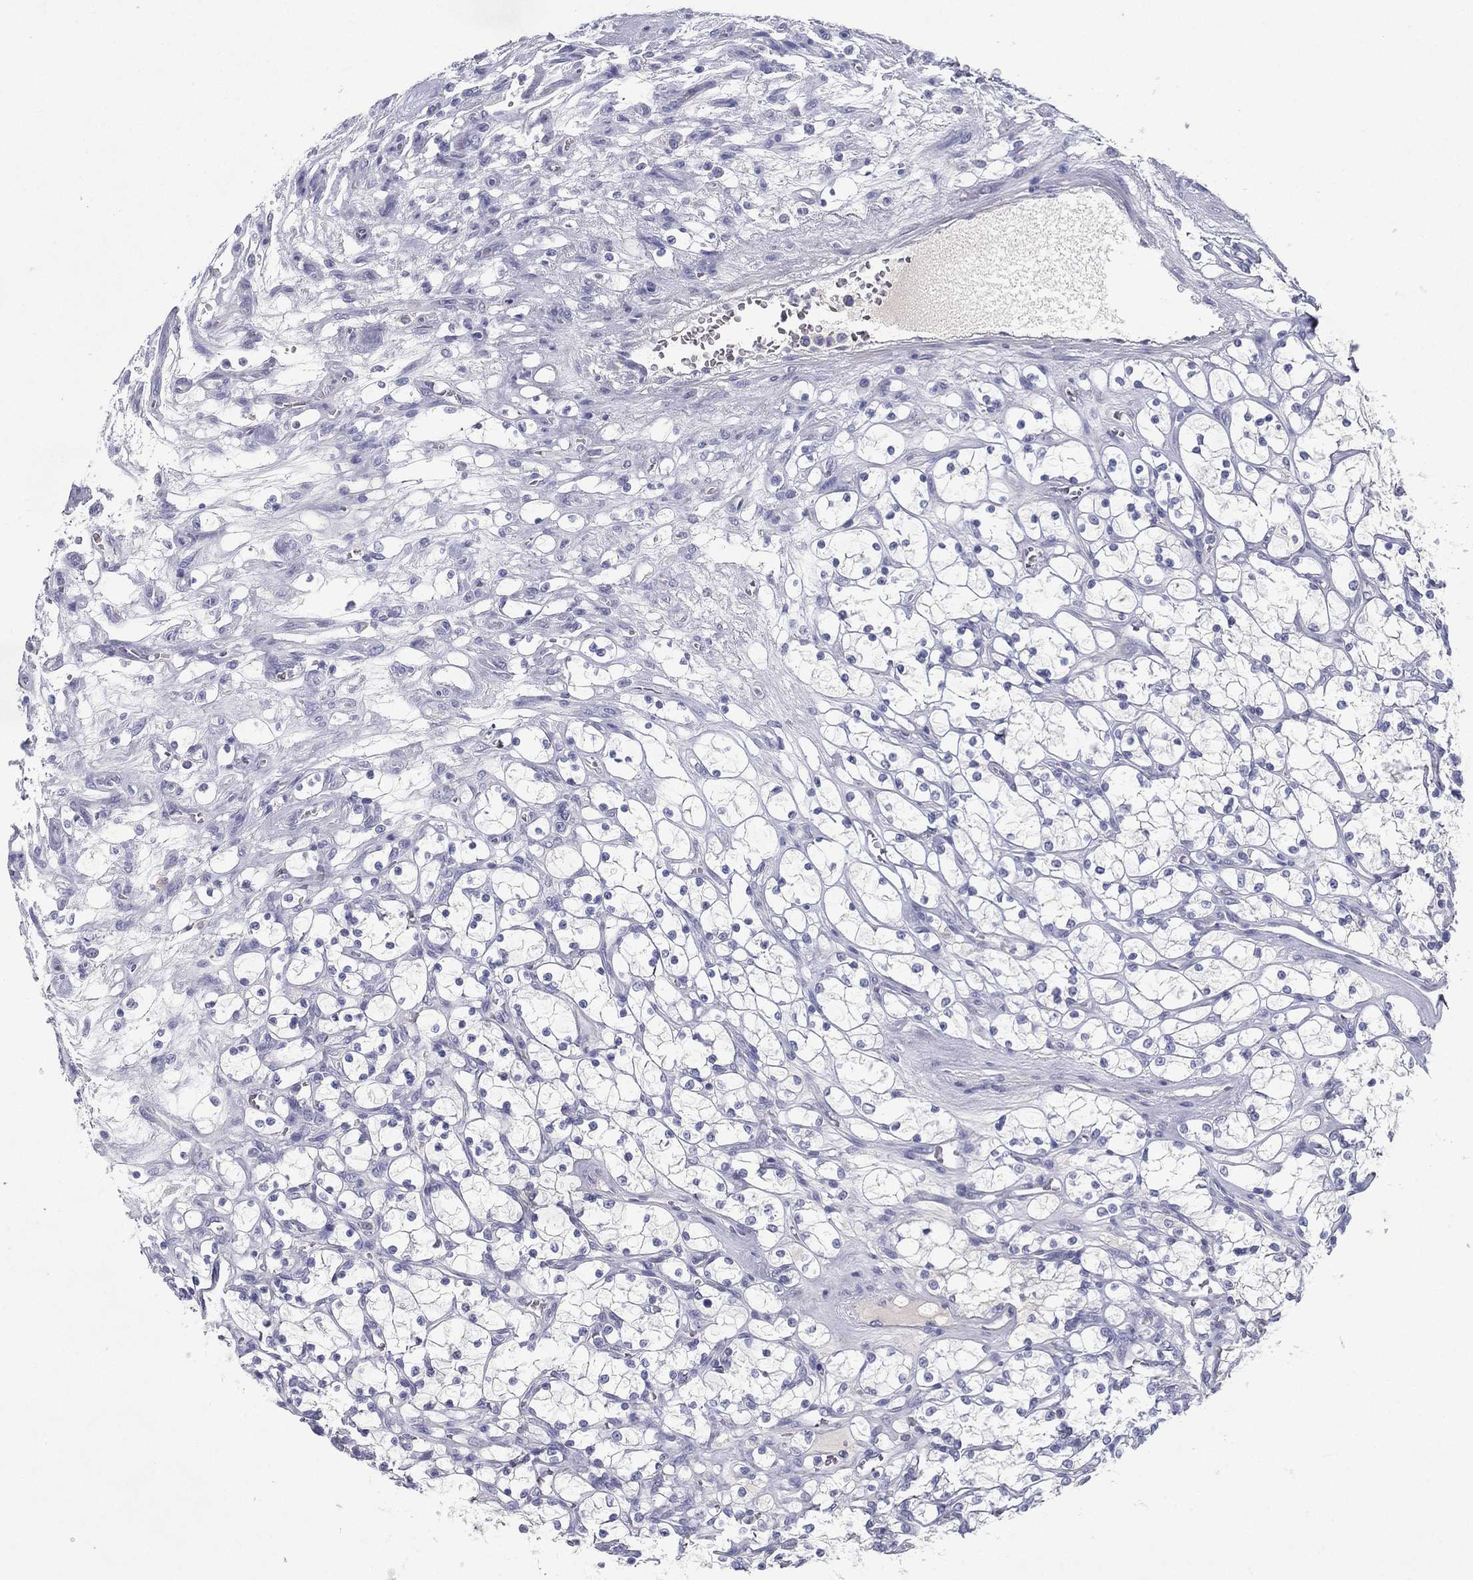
{"staining": {"intensity": "negative", "quantity": "none", "location": "none"}, "tissue": "renal cancer", "cell_type": "Tumor cells", "image_type": "cancer", "snomed": [{"axis": "morphology", "description": "Adenocarcinoma, NOS"}, {"axis": "topography", "description": "Kidney"}], "caption": "Immunohistochemical staining of renal cancer shows no significant expression in tumor cells.", "gene": "RGS13", "patient": {"sex": "female", "age": 69}}